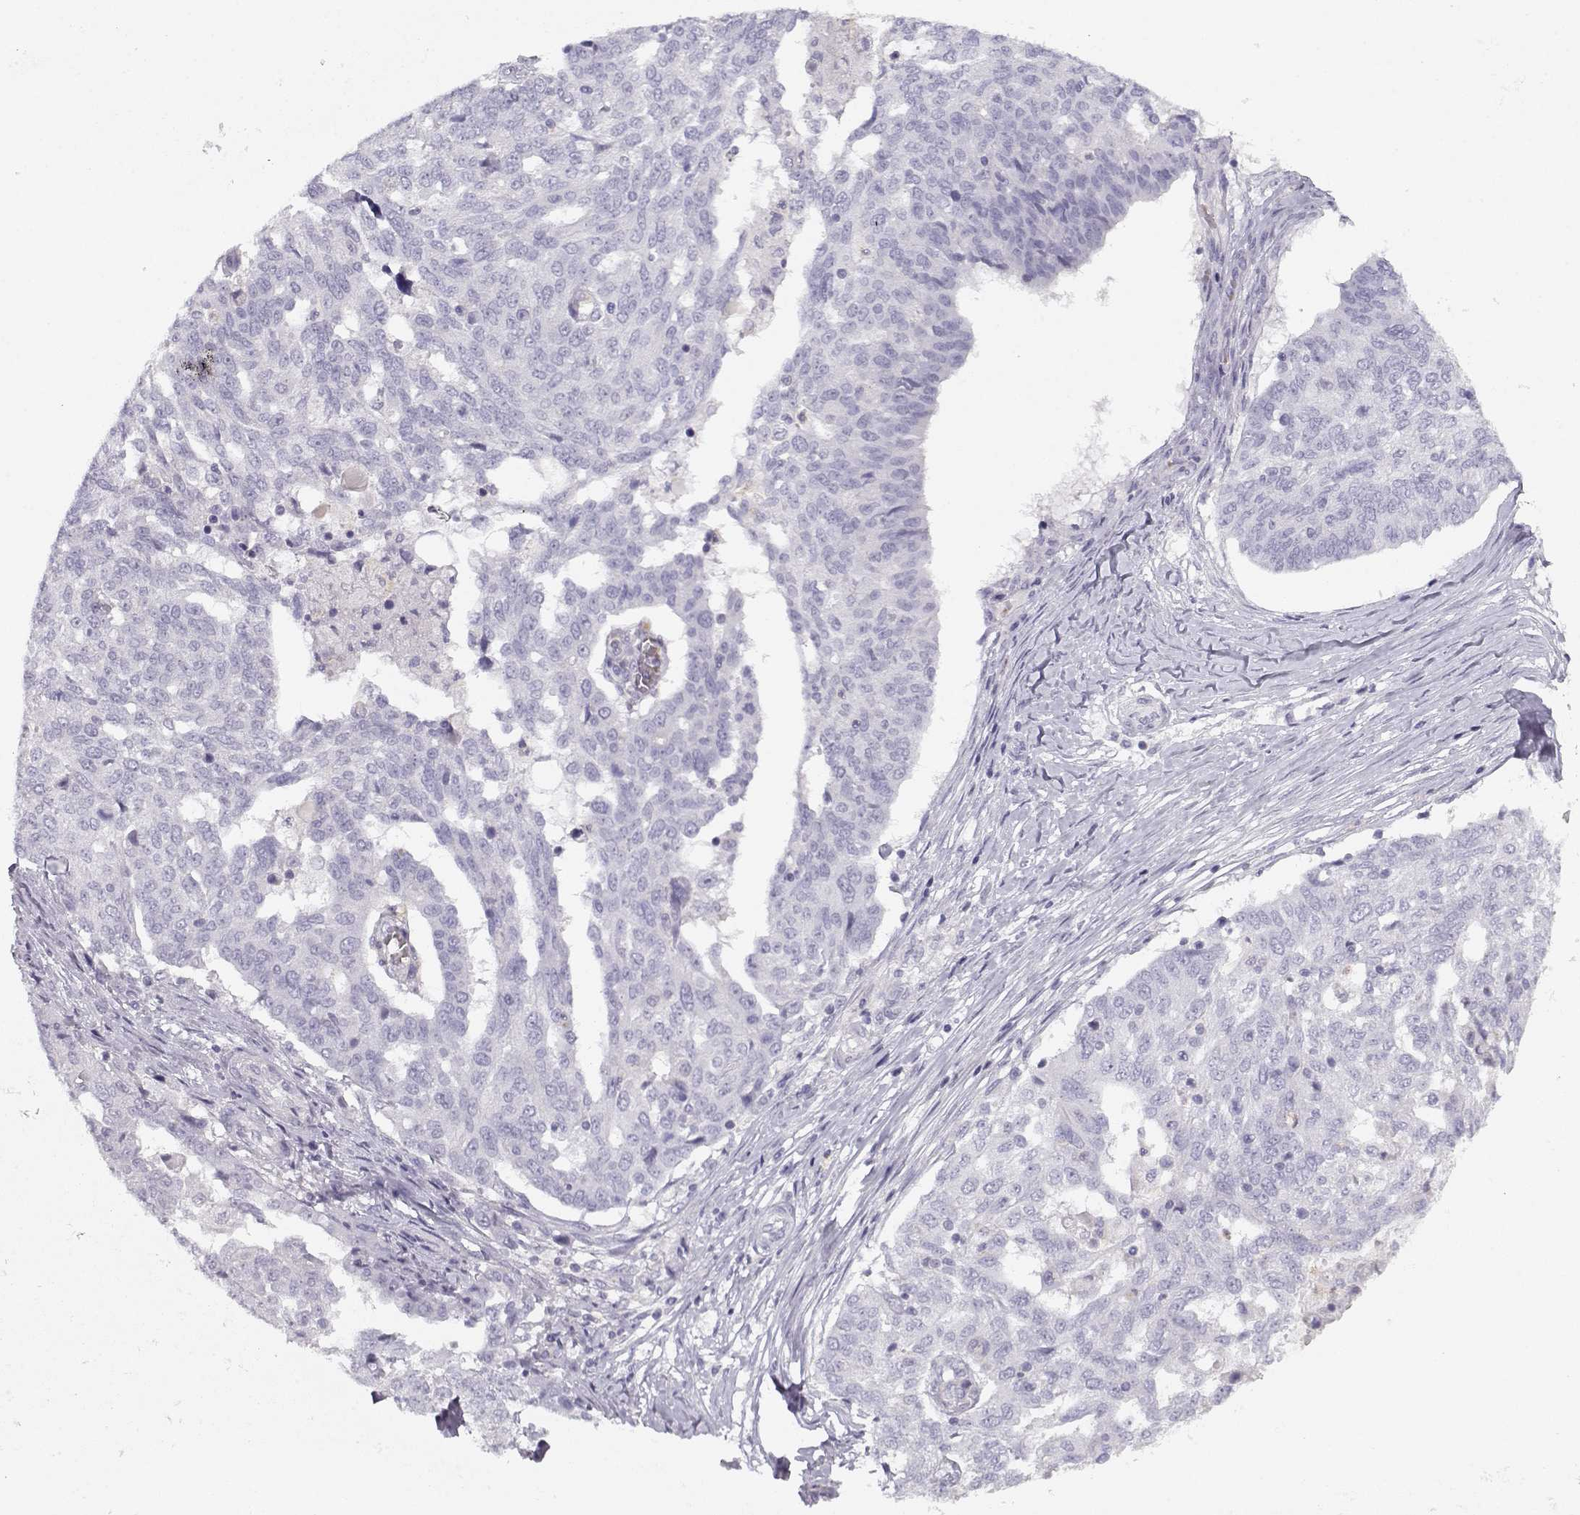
{"staining": {"intensity": "negative", "quantity": "none", "location": "none"}, "tissue": "ovarian cancer", "cell_type": "Tumor cells", "image_type": "cancer", "snomed": [{"axis": "morphology", "description": "Cystadenocarcinoma, serous, NOS"}, {"axis": "topography", "description": "Ovary"}], "caption": "Photomicrograph shows no protein expression in tumor cells of serous cystadenocarcinoma (ovarian) tissue. (IHC, brightfield microscopy, high magnification).", "gene": "MYO1A", "patient": {"sex": "female", "age": 67}}